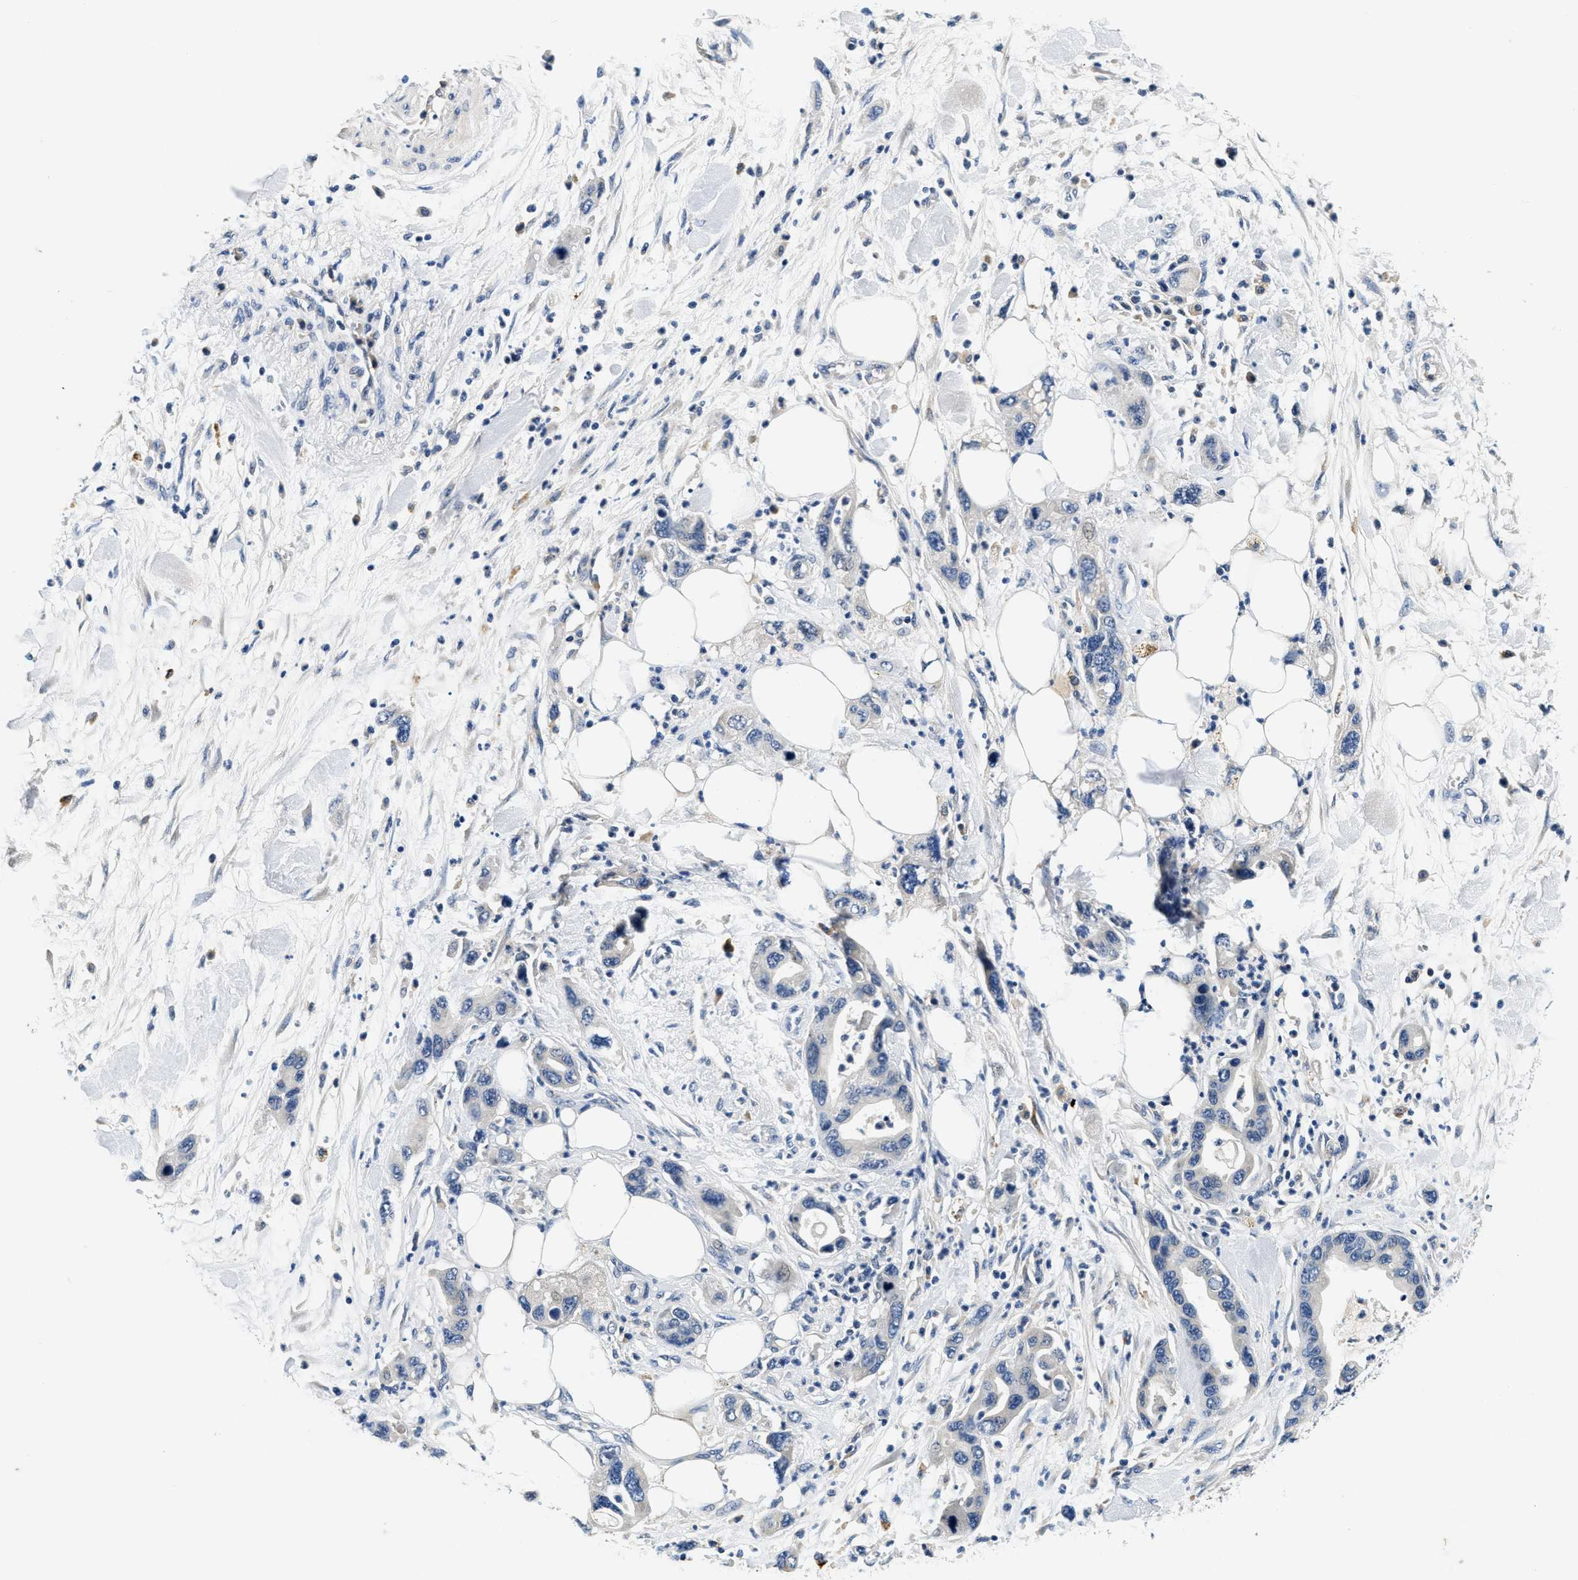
{"staining": {"intensity": "negative", "quantity": "none", "location": "none"}, "tissue": "pancreatic cancer", "cell_type": "Tumor cells", "image_type": "cancer", "snomed": [{"axis": "morphology", "description": "Normal tissue, NOS"}, {"axis": "morphology", "description": "Adenocarcinoma, NOS"}, {"axis": "topography", "description": "Pancreas"}], "caption": "Tumor cells are negative for brown protein staining in pancreatic cancer (adenocarcinoma). (DAB (3,3'-diaminobenzidine) IHC, high magnification).", "gene": "ALDH3A2", "patient": {"sex": "female", "age": 71}}